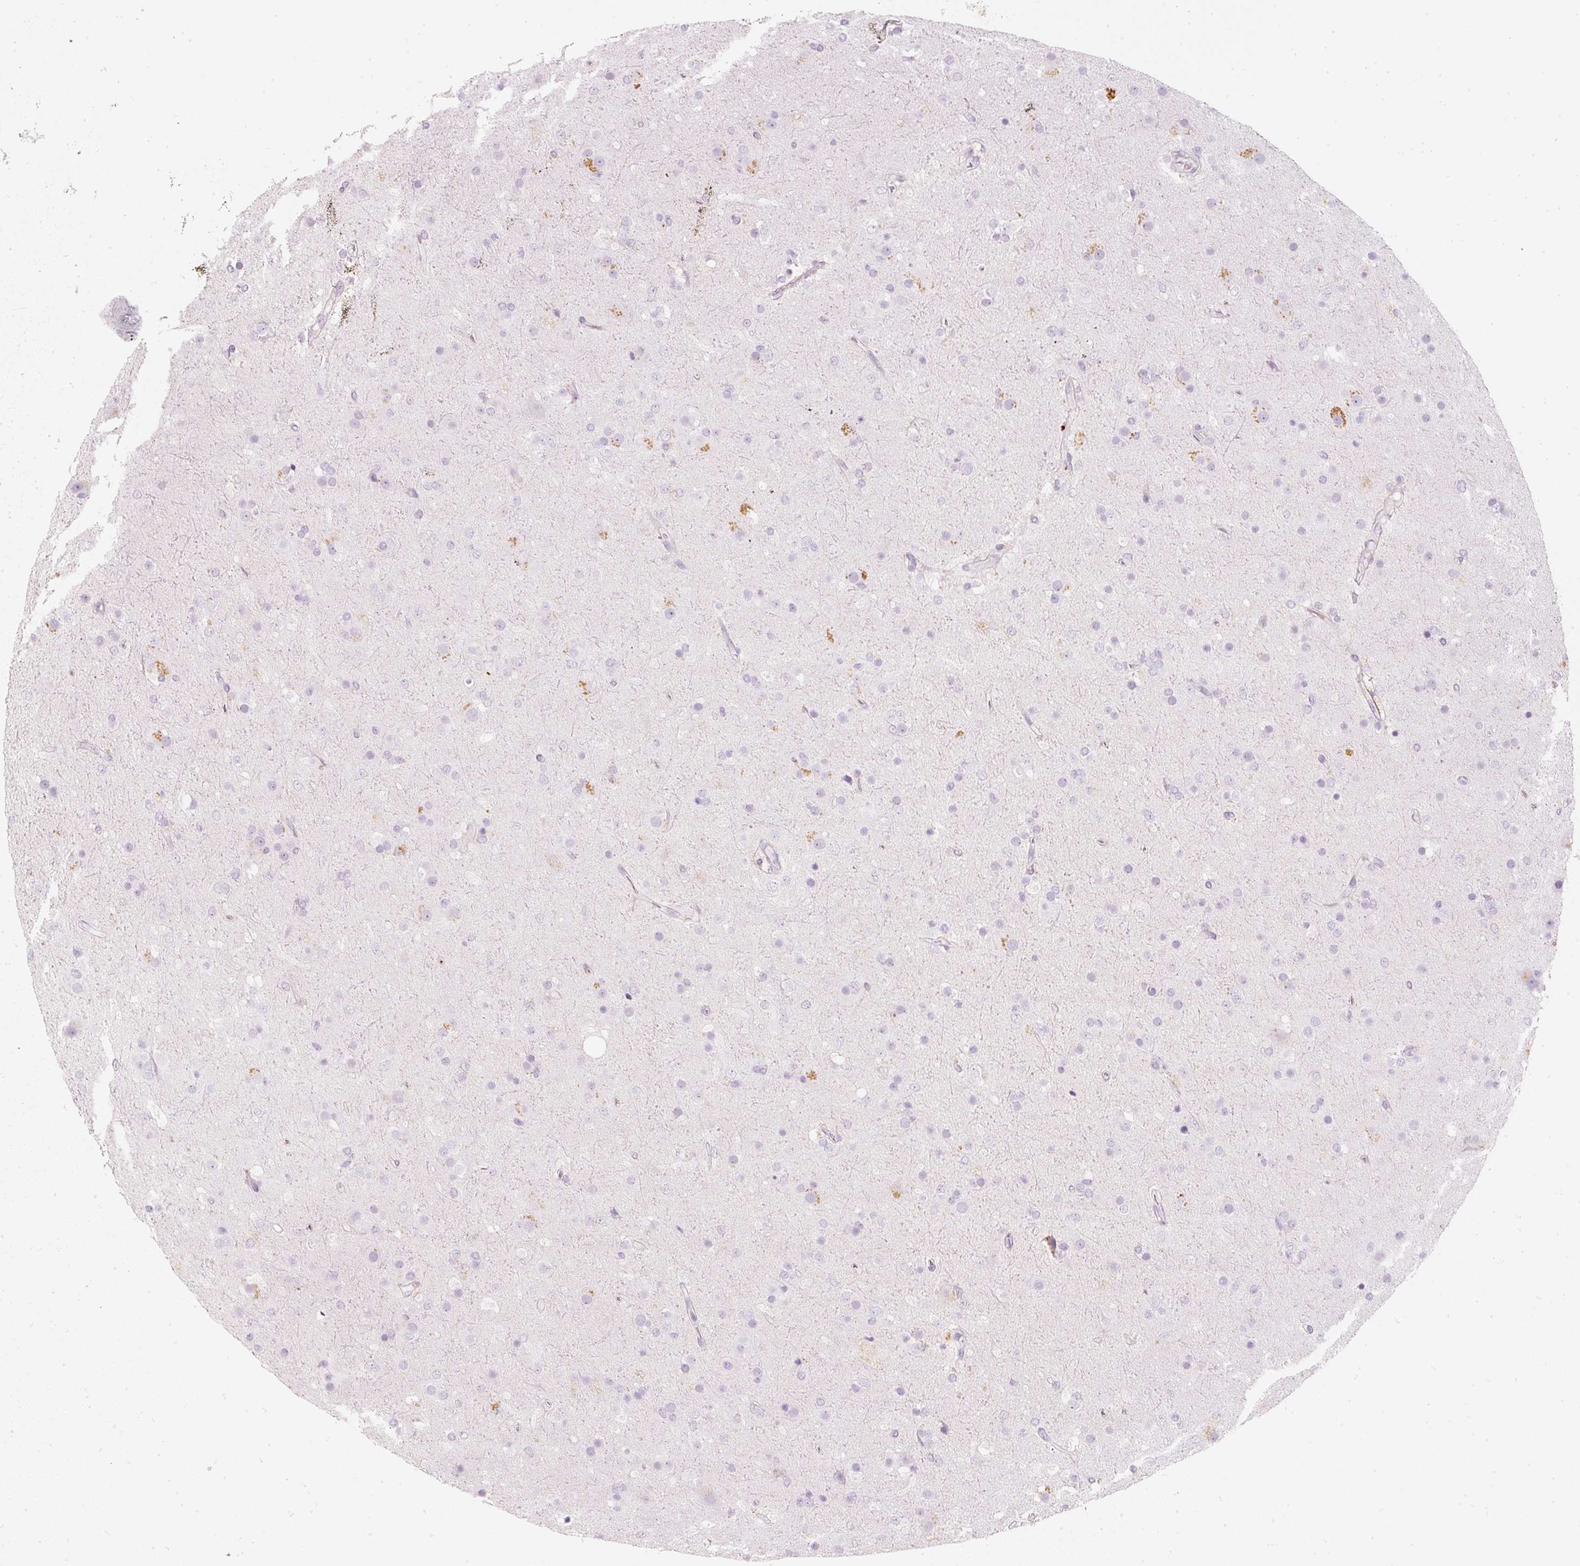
{"staining": {"intensity": "negative", "quantity": "none", "location": "none"}, "tissue": "glioma", "cell_type": "Tumor cells", "image_type": "cancer", "snomed": [{"axis": "morphology", "description": "Glioma, malignant, Low grade"}, {"axis": "topography", "description": "Brain"}], "caption": "This is an immunohistochemistry image of glioma. There is no positivity in tumor cells.", "gene": "LECT2", "patient": {"sex": "male", "age": 65}}